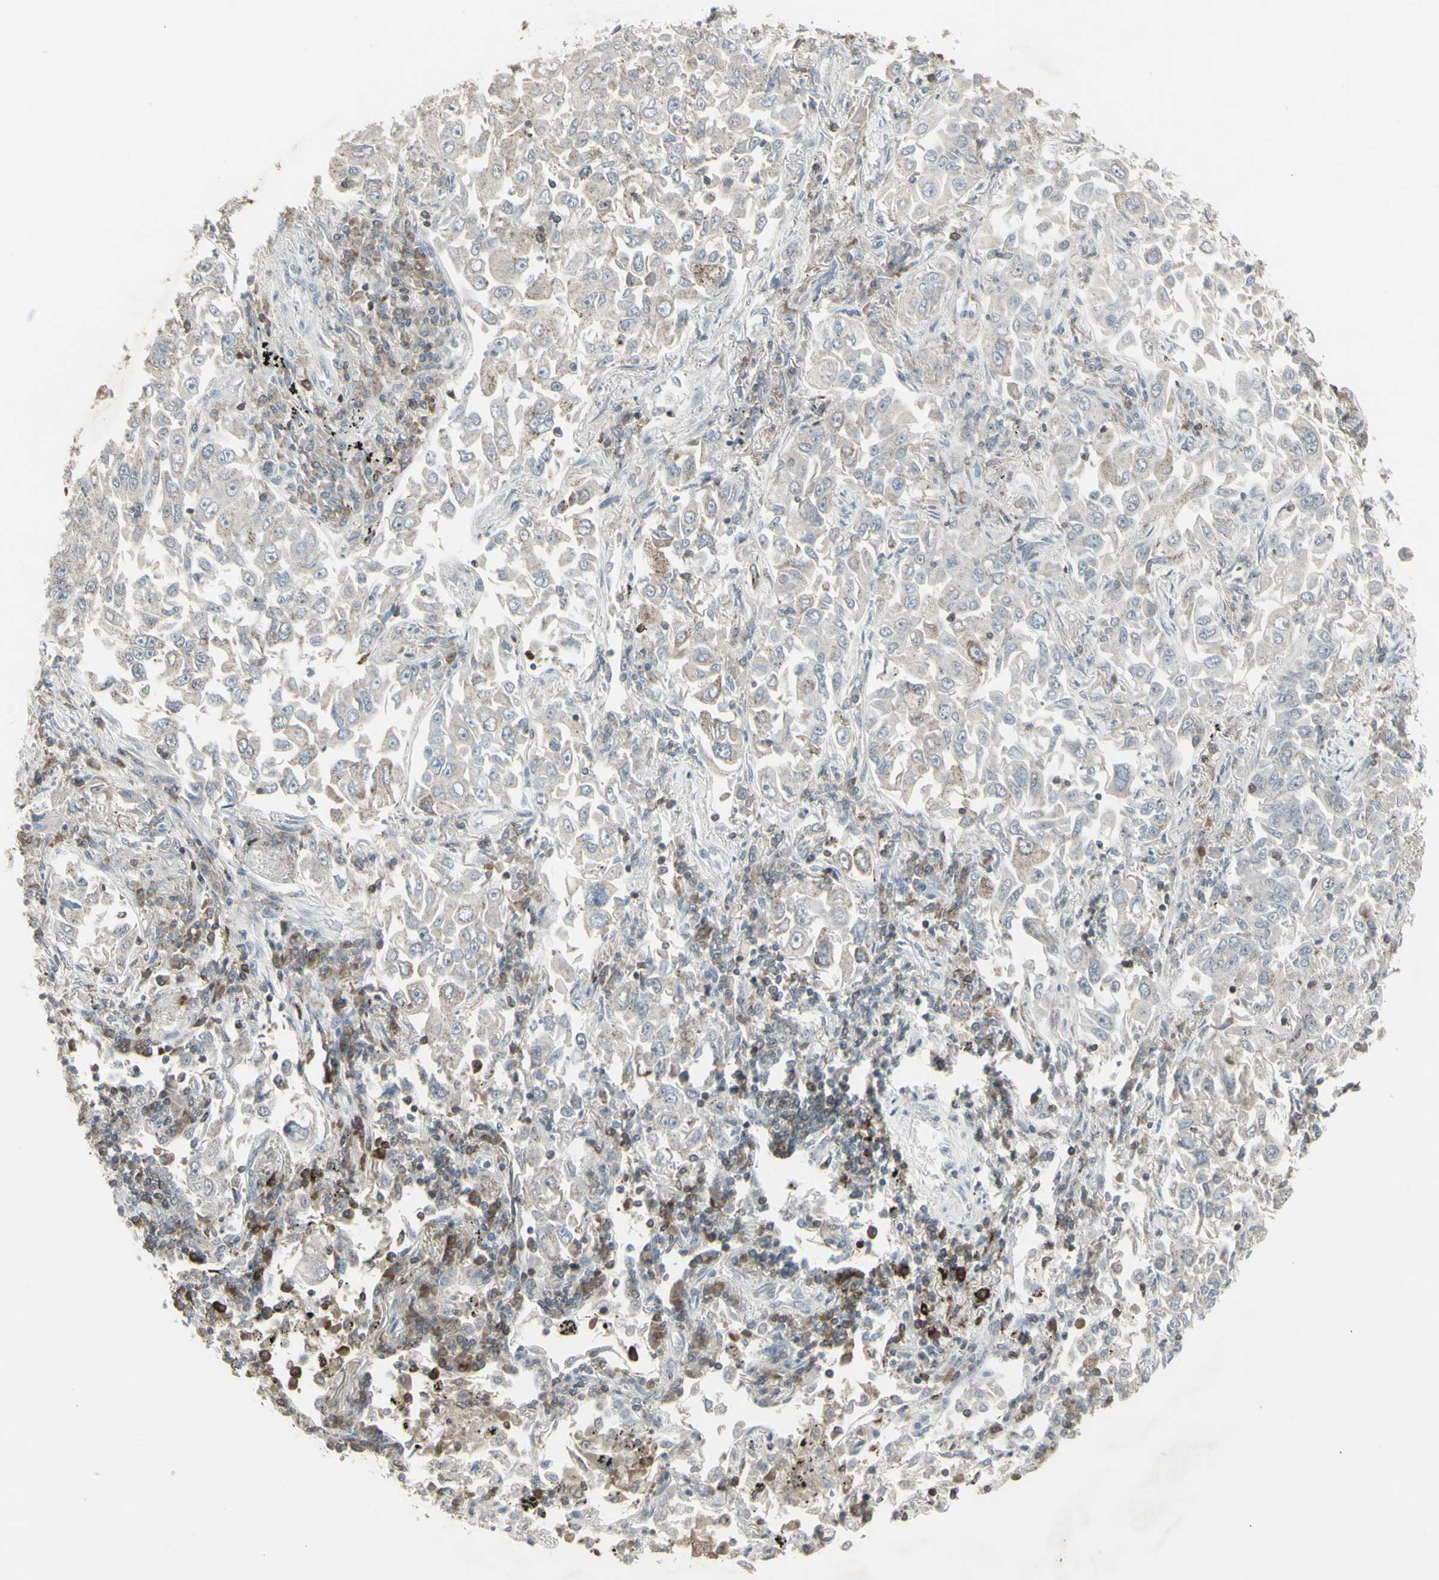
{"staining": {"intensity": "weak", "quantity": "<25%", "location": "cytoplasmic/membranous"}, "tissue": "lung cancer", "cell_type": "Tumor cells", "image_type": "cancer", "snomed": [{"axis": "morphology", "description": "Adenocarcinoma, NOS"}, {"axis": "topography", "description": "Lung"}], "caption": "DAB immunohistochemical staining of lung cancer demonstrates no significant expression in tumor cells.", "gene": "SAMSN1", "patient": {"sex": "male", "age": 84}}